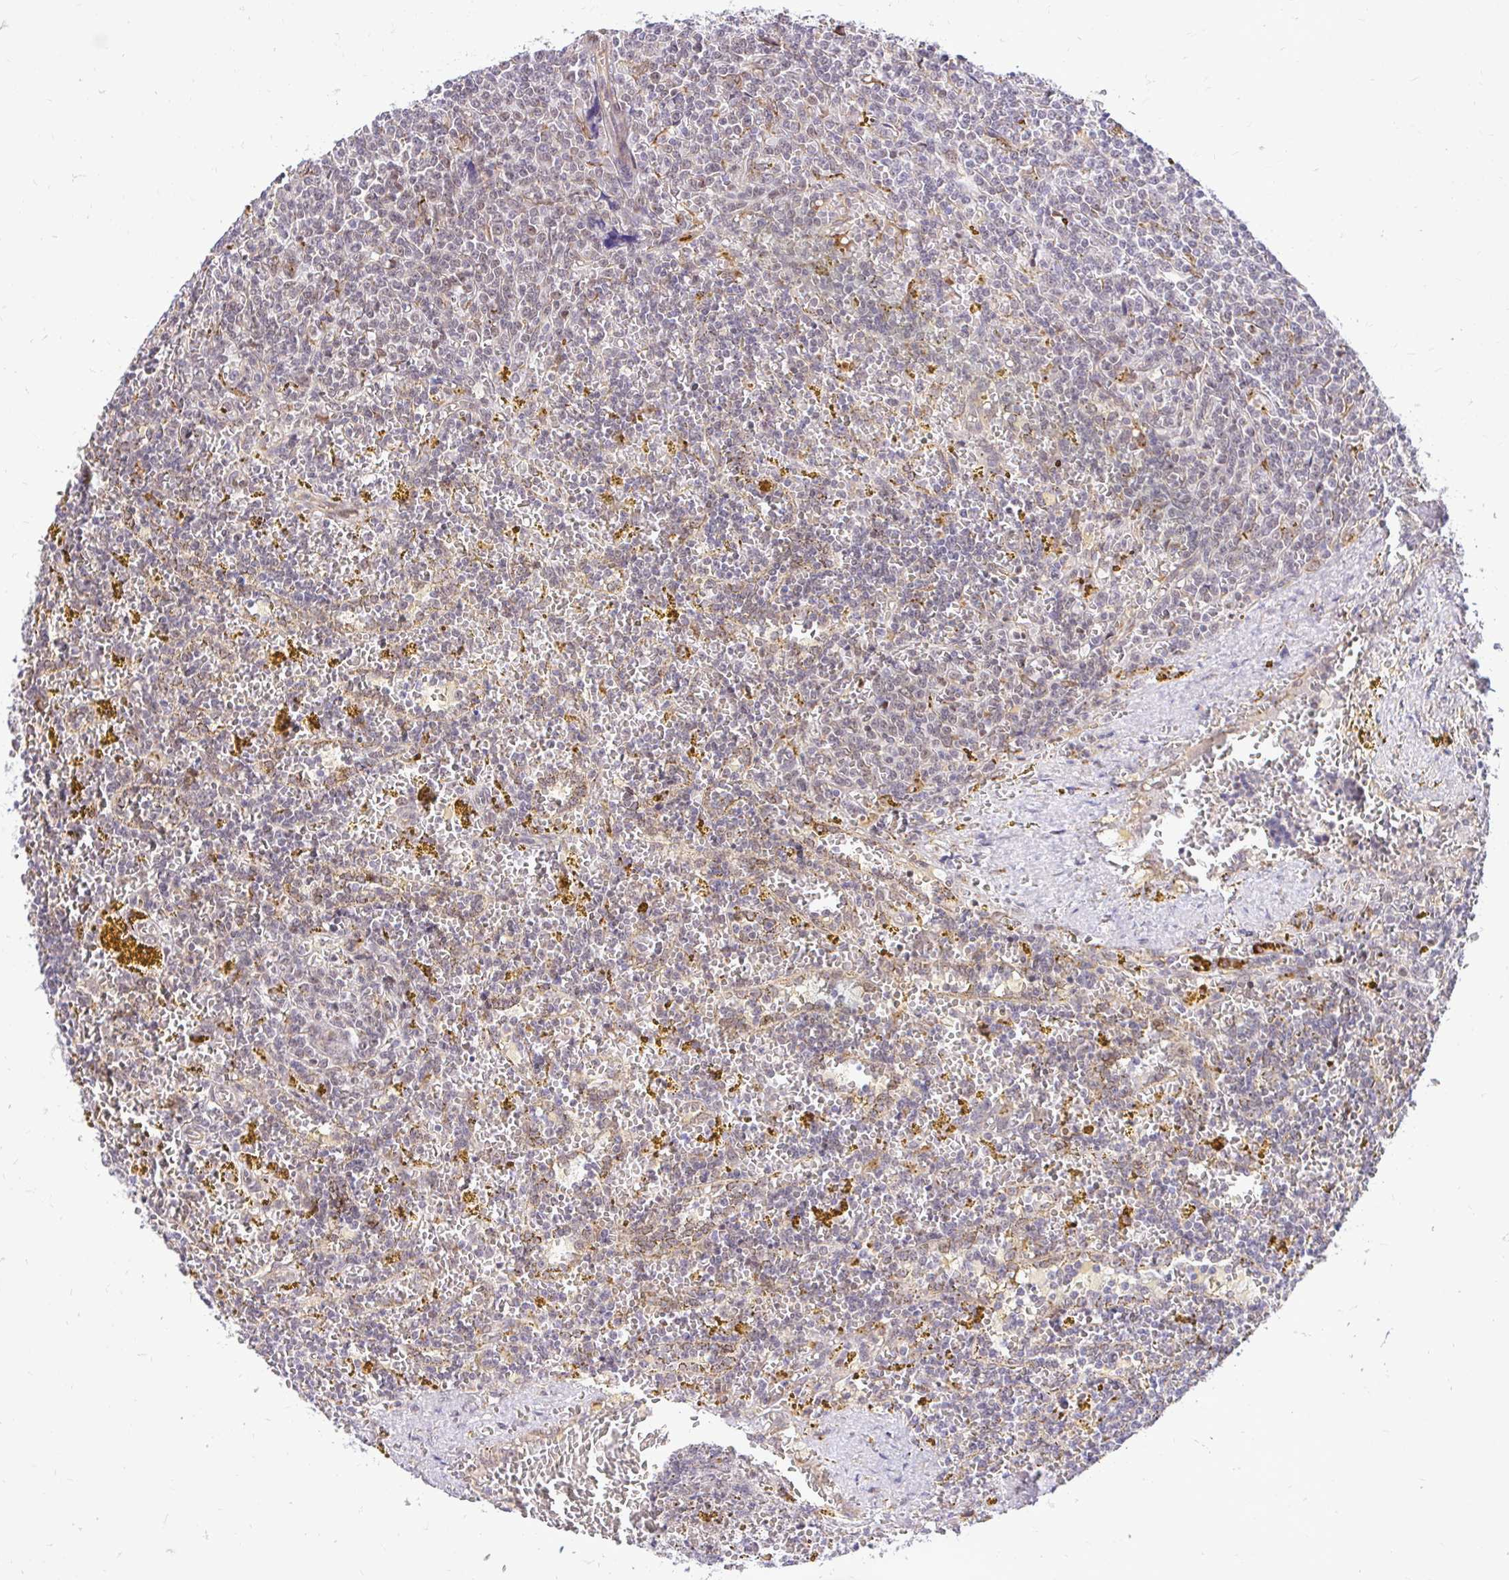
{"staining": {"intensity": "weak", "quantity": "25%-75%", "location": "nuclear"}, "tissue": "lymphoma", "cell_type": "Tumor cells", "image_type": "cancer", "snomed": [{"axis": "morphology", "description": "Malignant lymphoma, non-Hodgkin's type, Low grade"}, {"axis": "topography", "description": "Spleen"}, {"axis": "topography", "description": "Lymph node"}], "caption": "About 25%-75% of tumor cells in human low-grade malignant lymphoma, non-Hodgkin's type display weak nuclear protein staining as visualized by brown immunohistochemical staining.", "gene": "NAALAD2", "patient": {"sex": "female", "age": 66}}